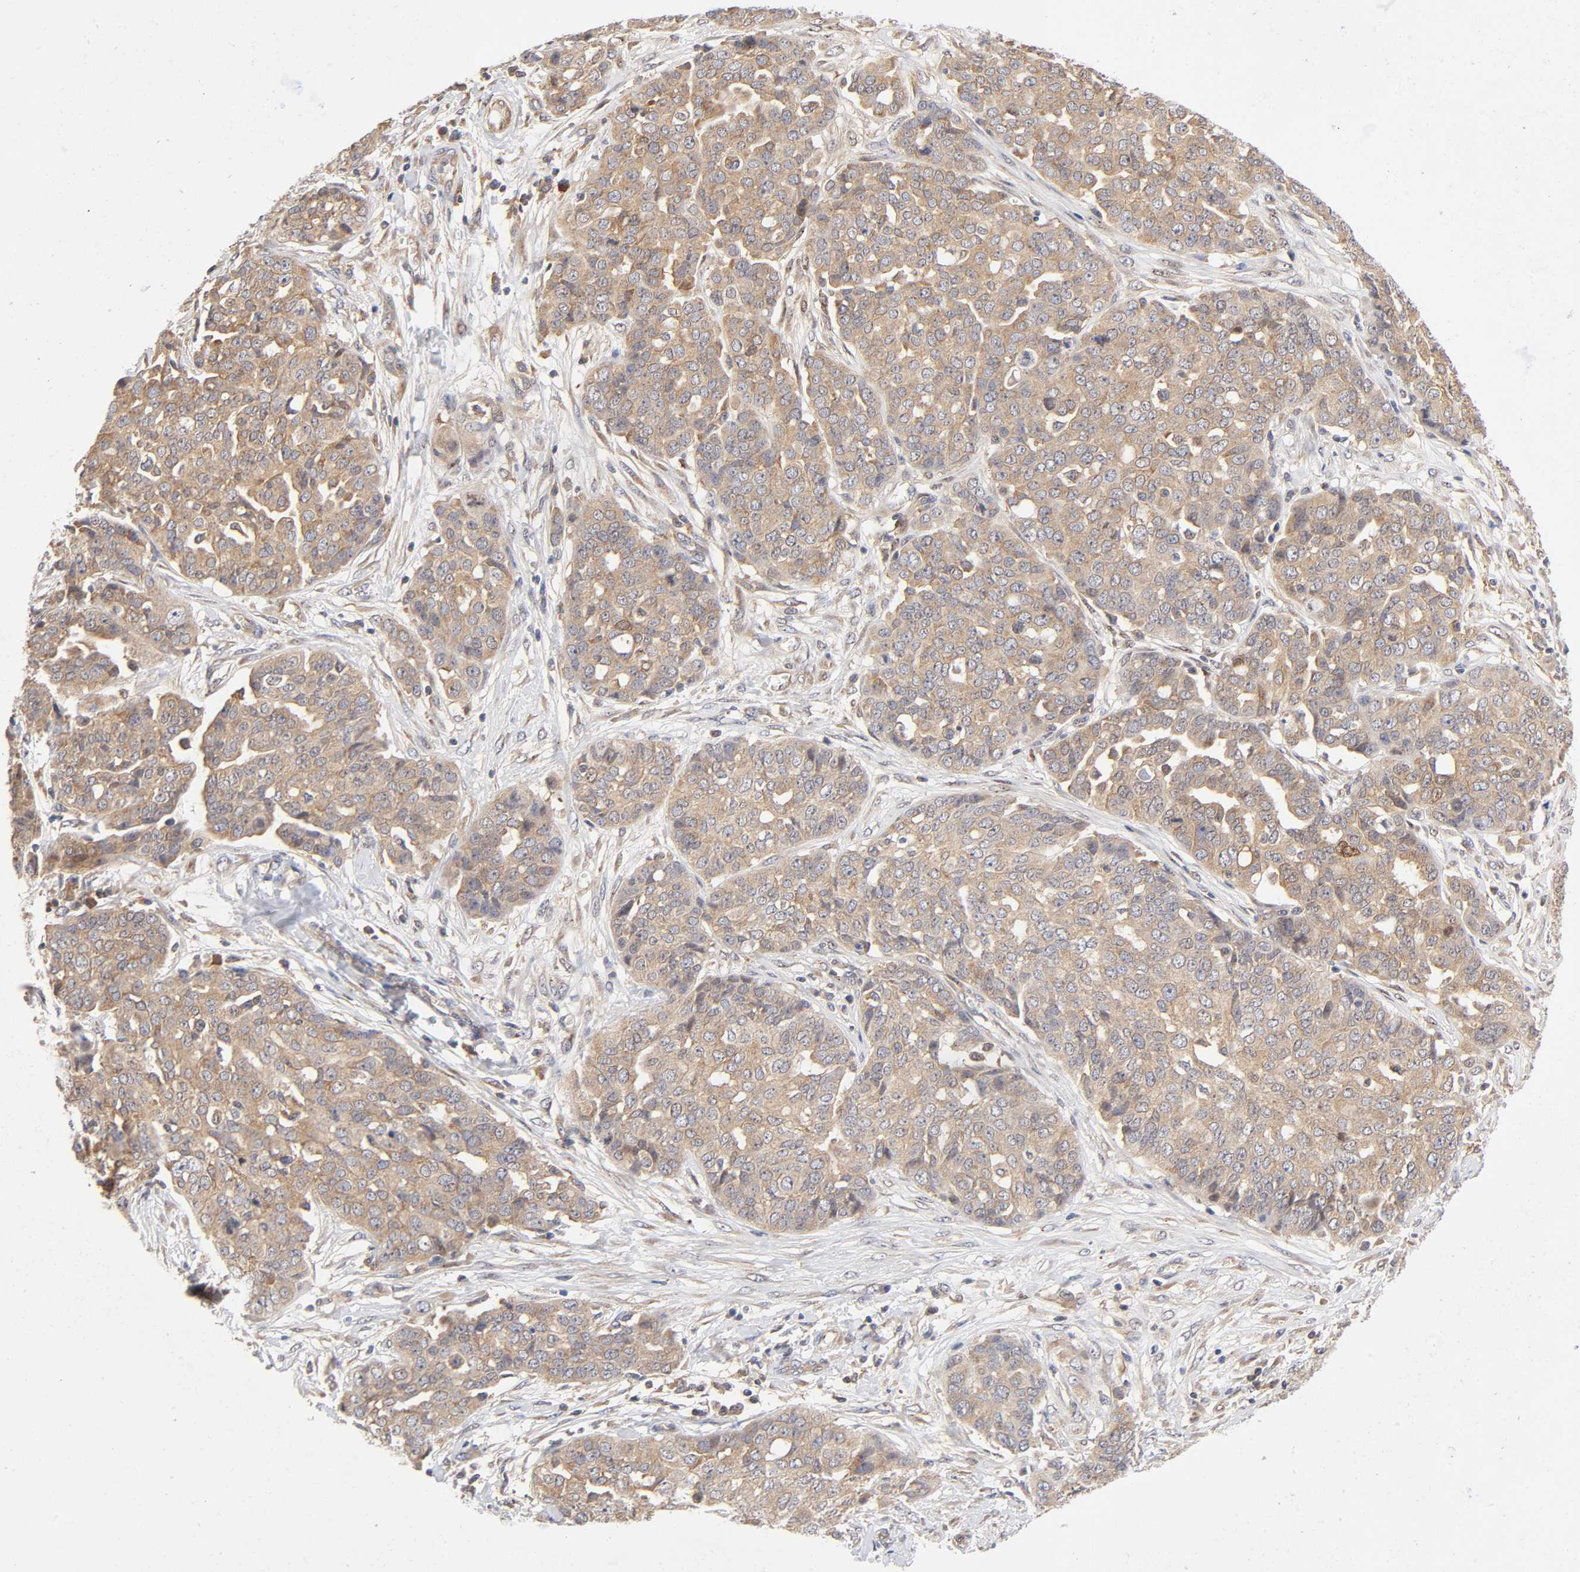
{"staining": {"intensity": "weak", "quantity": ">75%", "location": "cytoplasmic/membranous"}, "tissue": "ovarian cancer", "cell_type": "Tumor cells", "image_type": "cancer", "snomed": [{"axis": "morphology", "description": "Cystadenocarcinoma, serous, NOS"}, {"axis": "topography", "description": "Soft tissue"}, {"axis": "topography", "description": "Ovary"}], "caption": "IHC image of neoplastic tissue: human serous cystadenocarcinoma (ovarian) stained using immunohistochemistry (IHC) displays low levels of weak protein expression localized specifically in the cytoplasmic/membranous of tumor cells, appearing as a cytoplasmic/membranous brown color.", "gene": "PAFAH1B1", "patient": {"sex": "female", "age": 57}}